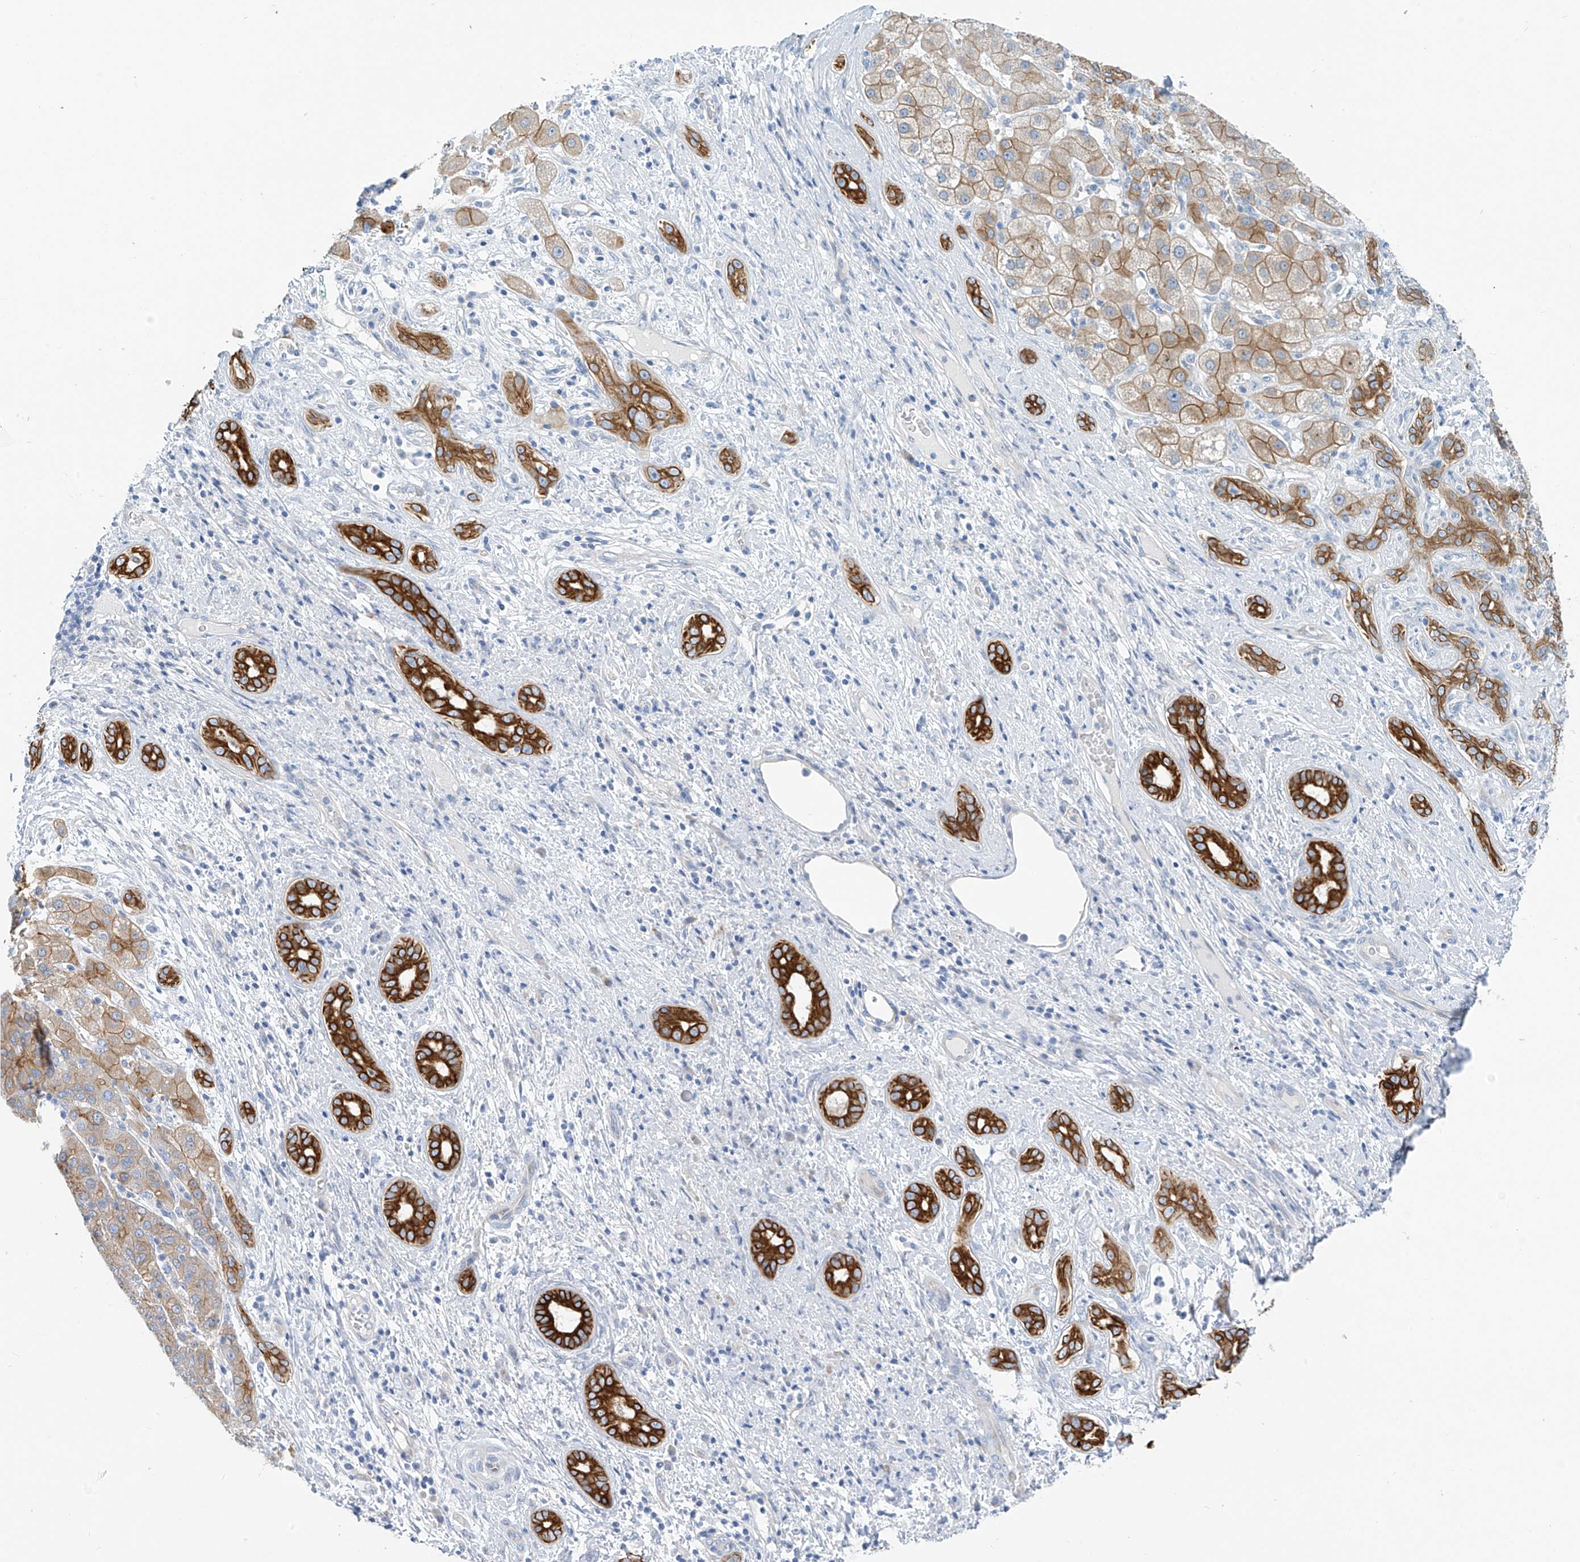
{"staining": {"intensity": "moderate", "quantity": "25%-75%", "location": "cytoplasmic/membranous"}, "tissue": "liver cancer", "cell_type": "Tumor cells", "image_type": "cancer", "snomed": [{"axis": "morphology", "description": "Carcinoma, Hepatocellular, NOS"}, {"axis": "topography", "description": "Liver"}], "caption": "Liver cancer stained for a protein exhibits moderate cytoplasmic/membranous positivity in tumor cells. The staining is performed using DAB (3,3'-diaminobenzidine) brown chromogen to label protein expression. The nuclei are counter-stained blue using hematoxylin.", "gene": "PIK3C2B", "patient": {"sex": "male", "age": 65}}